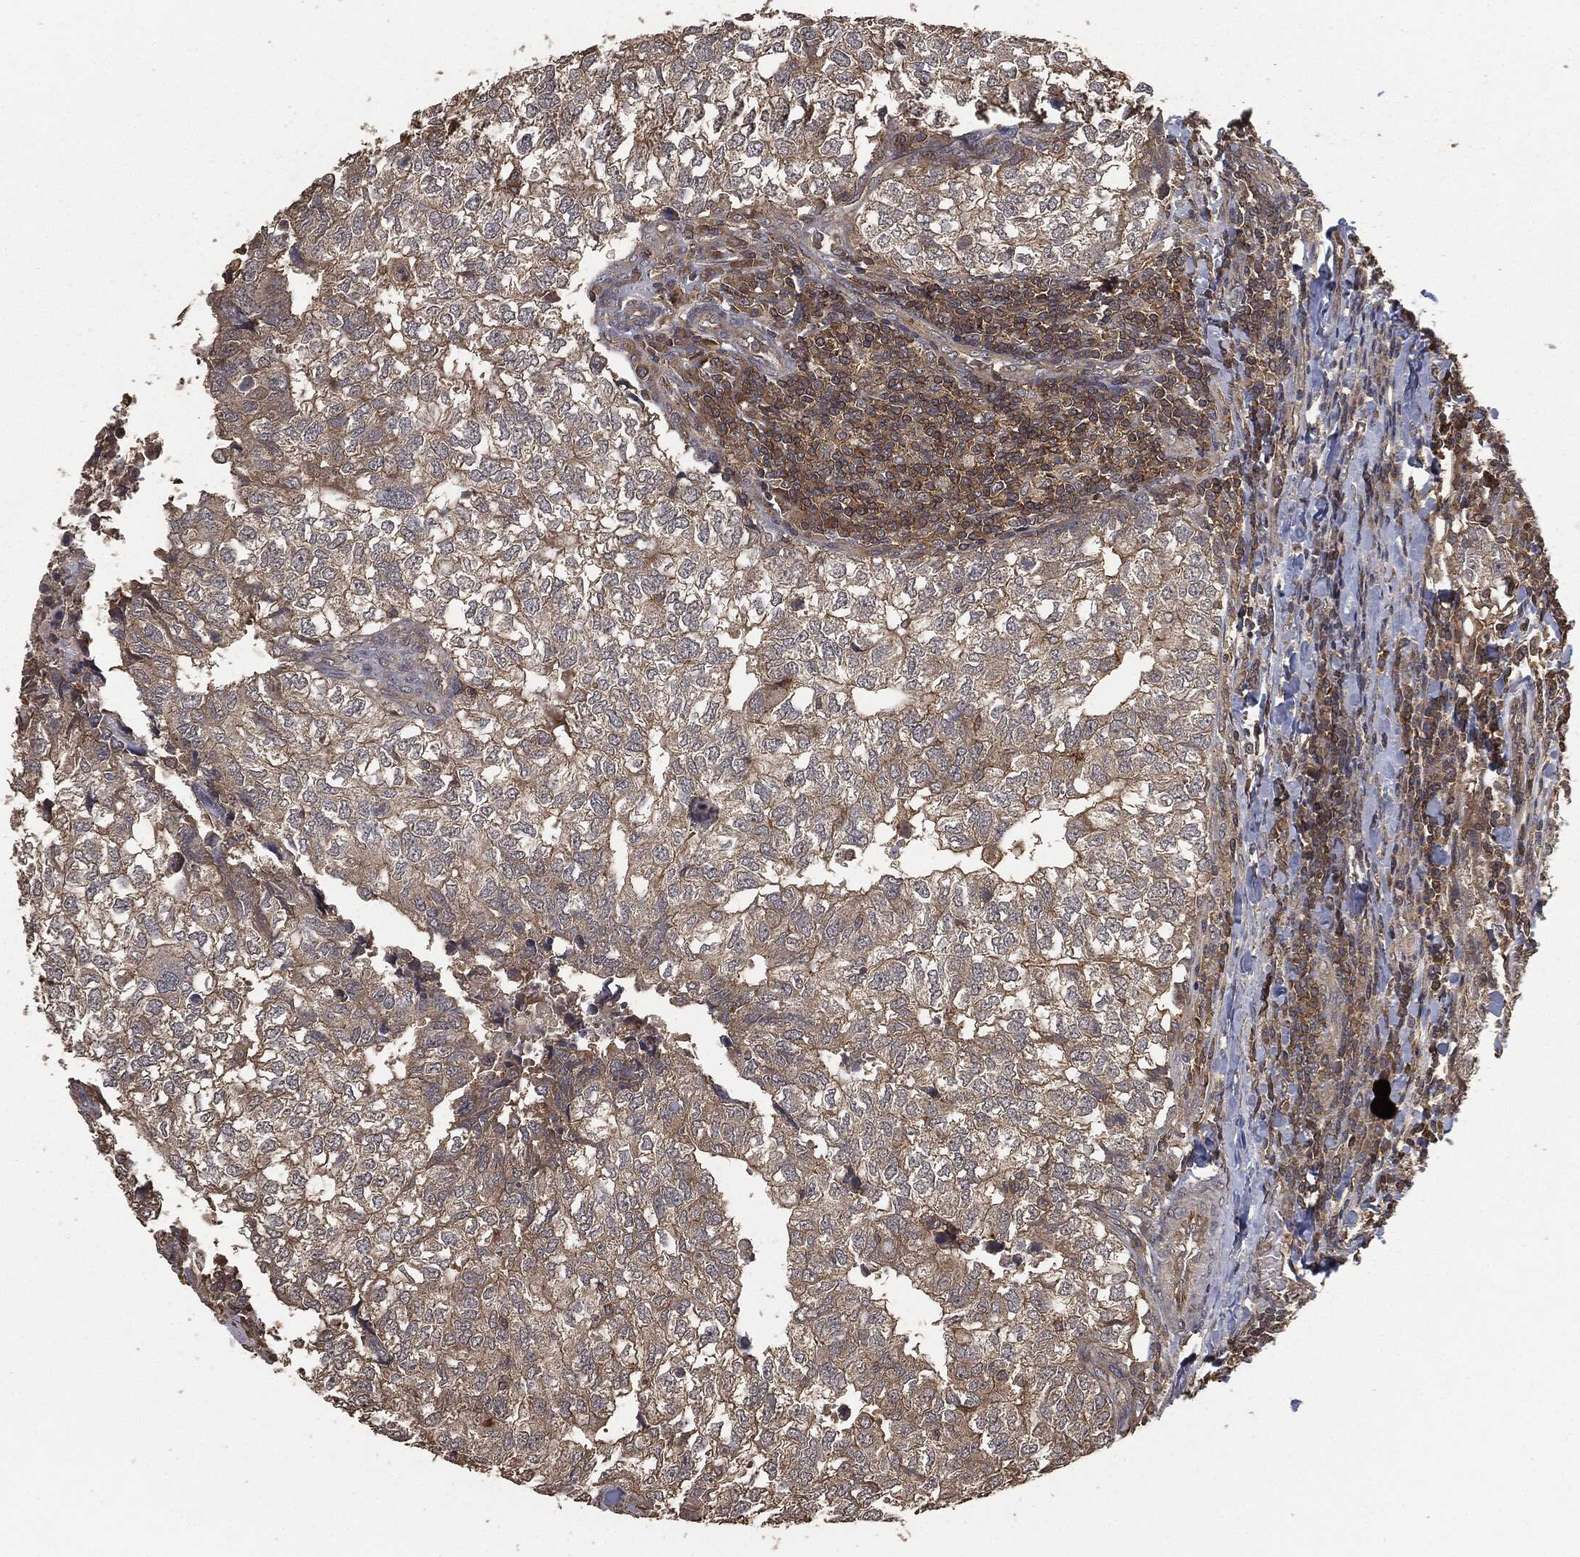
{"staining": {"intensity": "moderate", "quantity": ">75%", "location": "cytoplasmic/membranous"}, "tissue": "breast cancer", "cell_type": "Tumor cells", "image_type": "cancer", "snomed": [{"axis": "morphology", "description": "Duct carcinoma"}, {"axis": "topography", "description": "Breast"}], "caption": "Brown immunohistochemical staining in human breast cancer (infiltrating ductal carcinoma) shows moderate cytoplasmic/membranous expression in approximately >75% of tumor cells.", "gene": "ERBIN", "patient": {"sex": "female", "age": 30}}